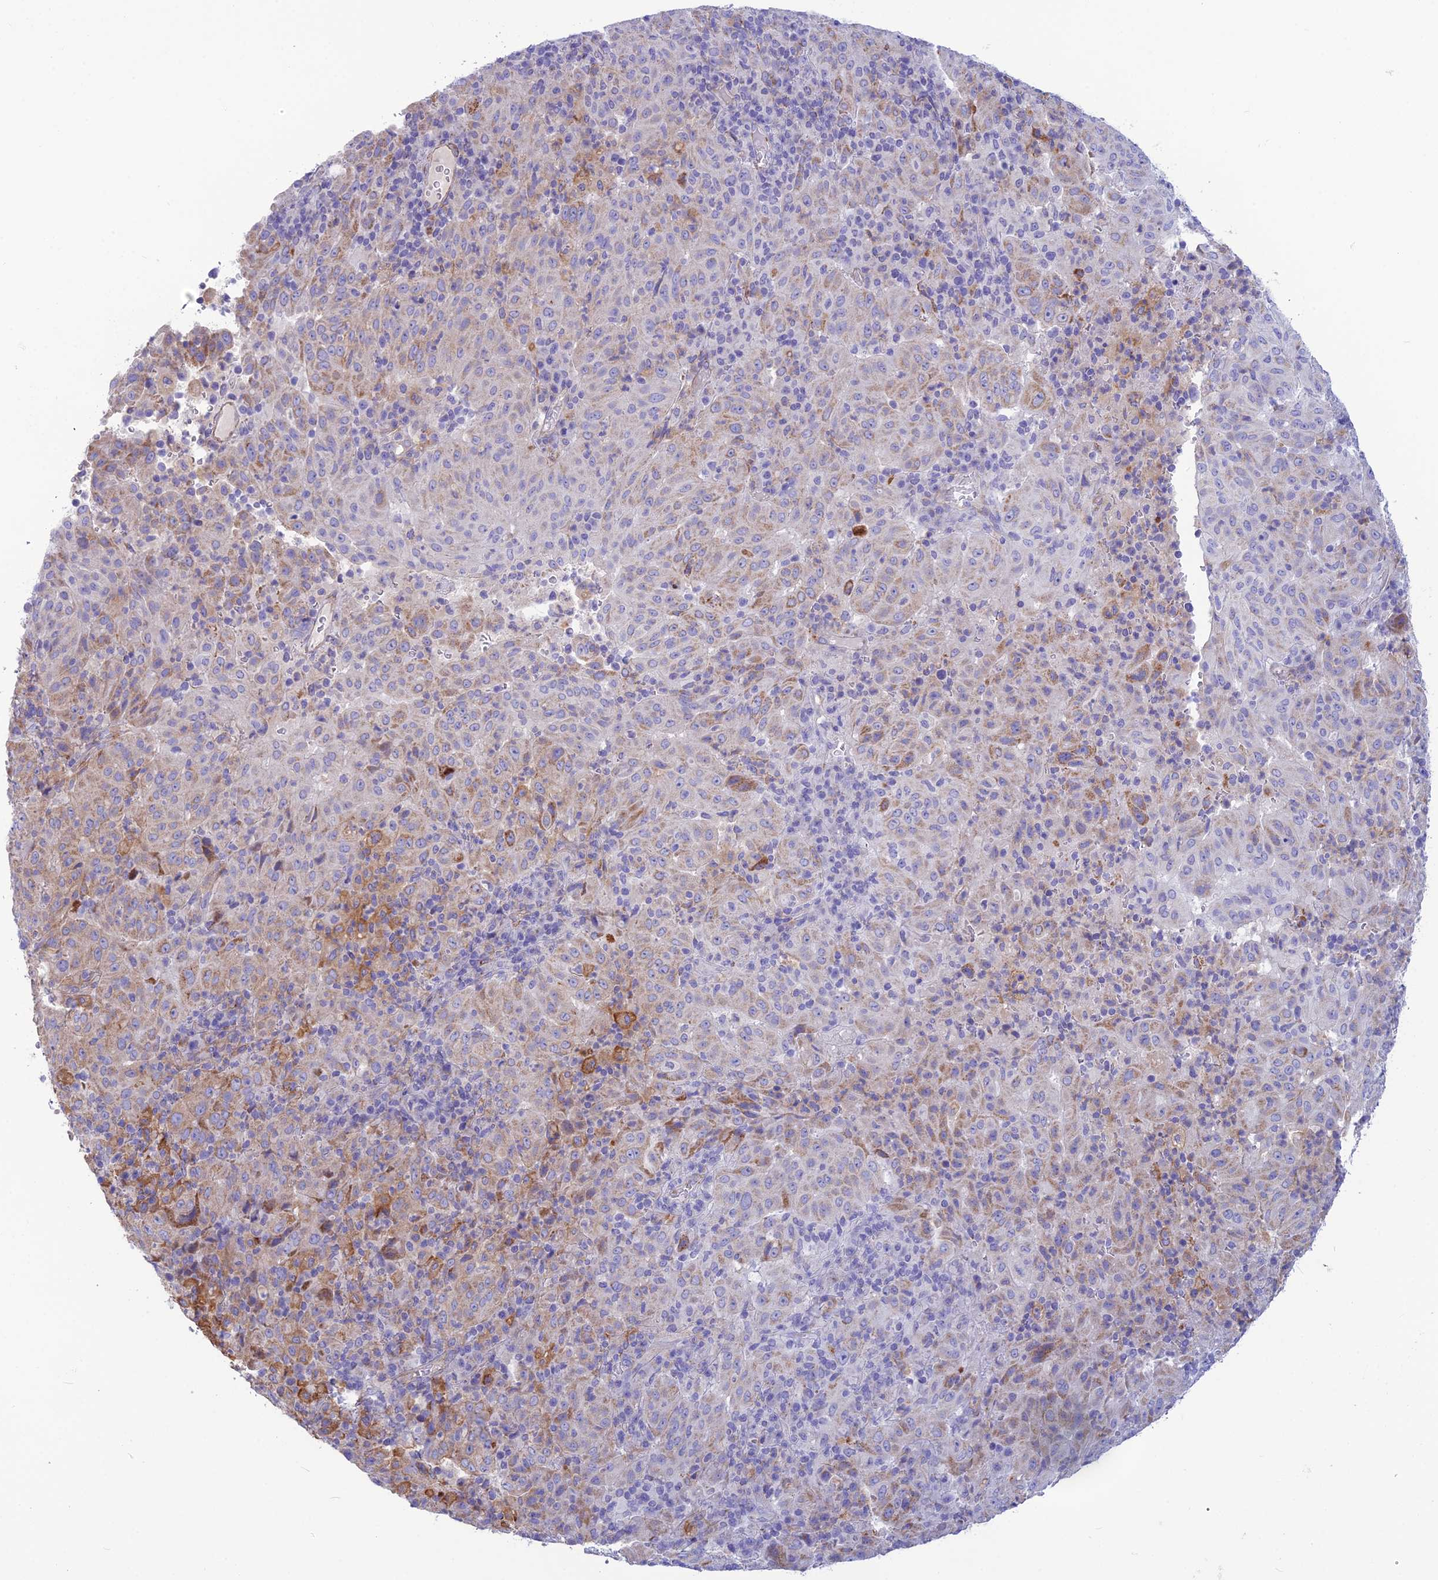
{"staining": {"intensity": "moderate", "quantity": "<25%", "location": "cytoplasmic/membranous"}, "tissue": "pancreatic cancer", "cell_type": "Tumor cells", "image_type": "cancer", "snomed": [{"axis": "morphology", "description": "Adenocarcinoma, NOS"}, {"axis": "topography", "description": "Pancreas"}], "caption": "Immunohistochemistry histopathology image of neoplastic tissue: adenocarcinoma (pancreatic) stained using immunohistochemistry (IHC) shows low levels of moderate protein expression localized specifically in the cytoplasmic/membranous of tumor cells, appearing as a cytoplasmic/membranous brown color.", "gene": "POMGNT1", "patient": {"sex": "male", "age": 63}}